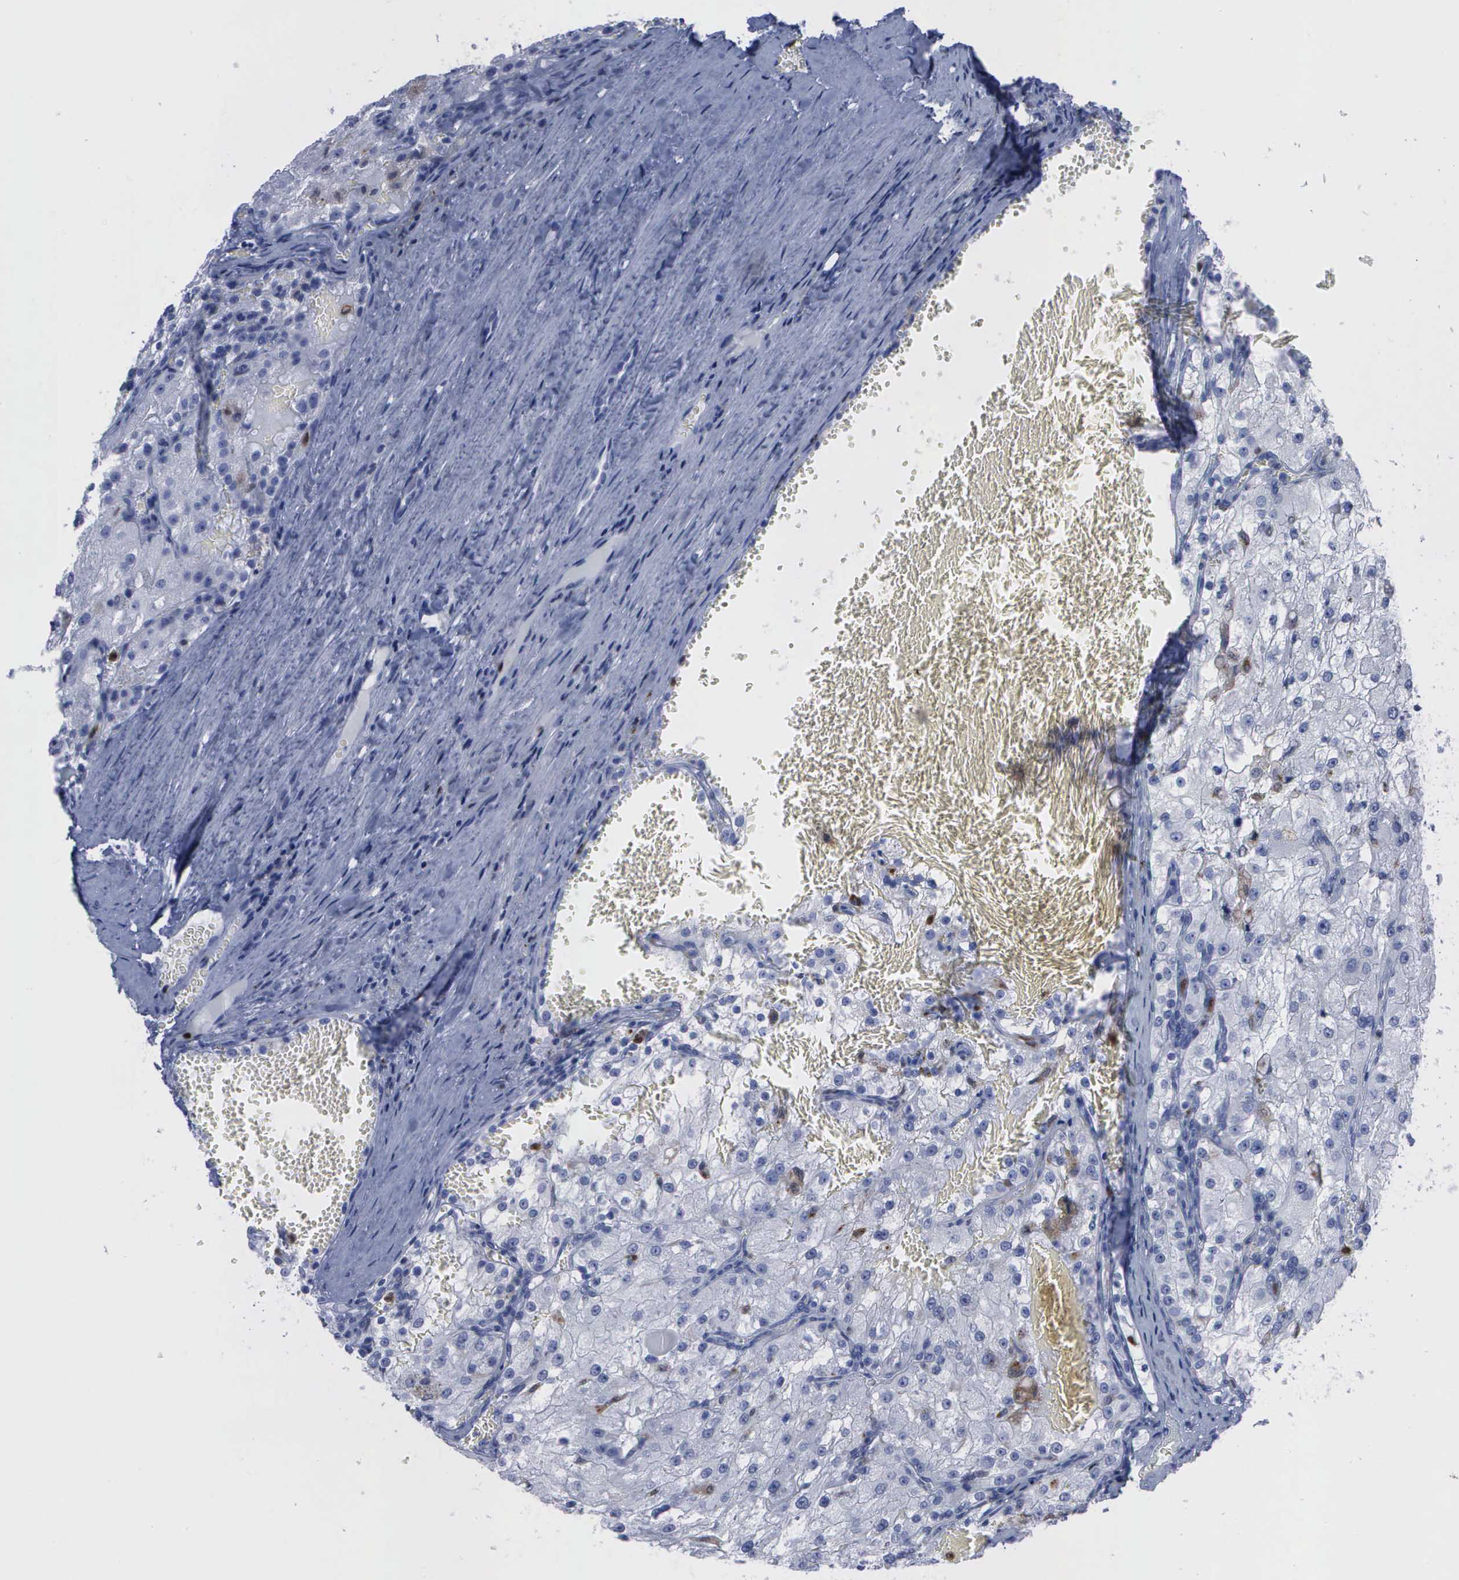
{"staining": {"intensity": "negative", "quantity": "none", "location": "none"}, "tissue": "renal cancer", "cell_type": "Tumor cells", "image_type": "cancer", "snomed": [{"axis": "morphology", "description": "Adenocarcinoma, NOS"}, {"axis": "topography", "description": "Kidney"}], "caption": "This is an immunohistochemistry photomicrograph of human renal cancer. There is no expression in tumor cells.", "gene": "CSTA", "patient": {"sex": "female", "age": 74}}